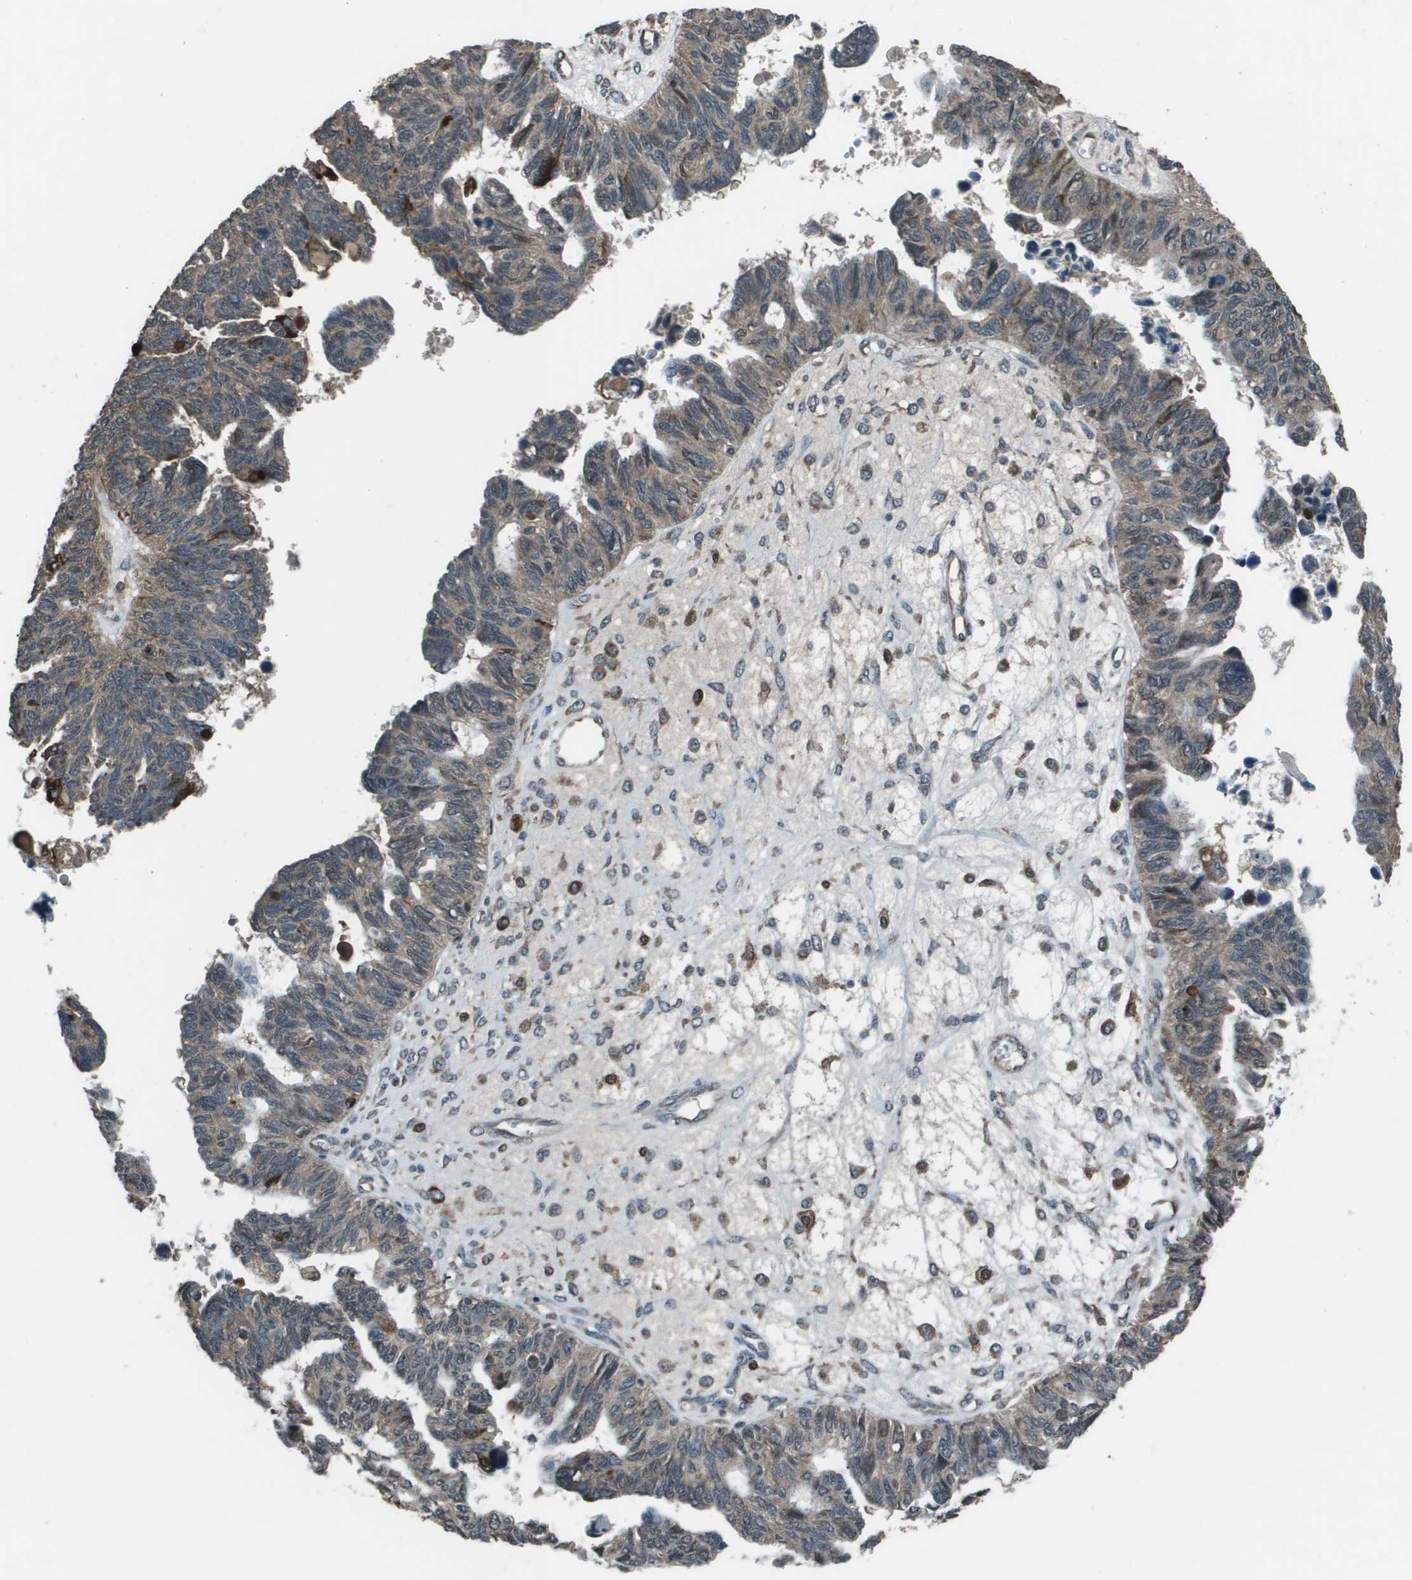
{"staining": {"intensity": "weak", "quantity": "<25%", "location": "cytoplasmic/membranous"}, "tissue": "ovarian cancer", "cell_type": "Tumor cells", "image_type": "cancer", "snomed": [{"axis": "morphology", "description": "Cystadenocarcinoma, serous, NOS"}, {"axis": "topography", "description": "Ovary"}], "caption": "Human serous cystadenocarcinoma (ovarian) stained for a protein using immunohistochemistry exhibits no staining in tumor cells.", "gene": "GOSR2", "patient": {"sex": "female", "age": 79}}